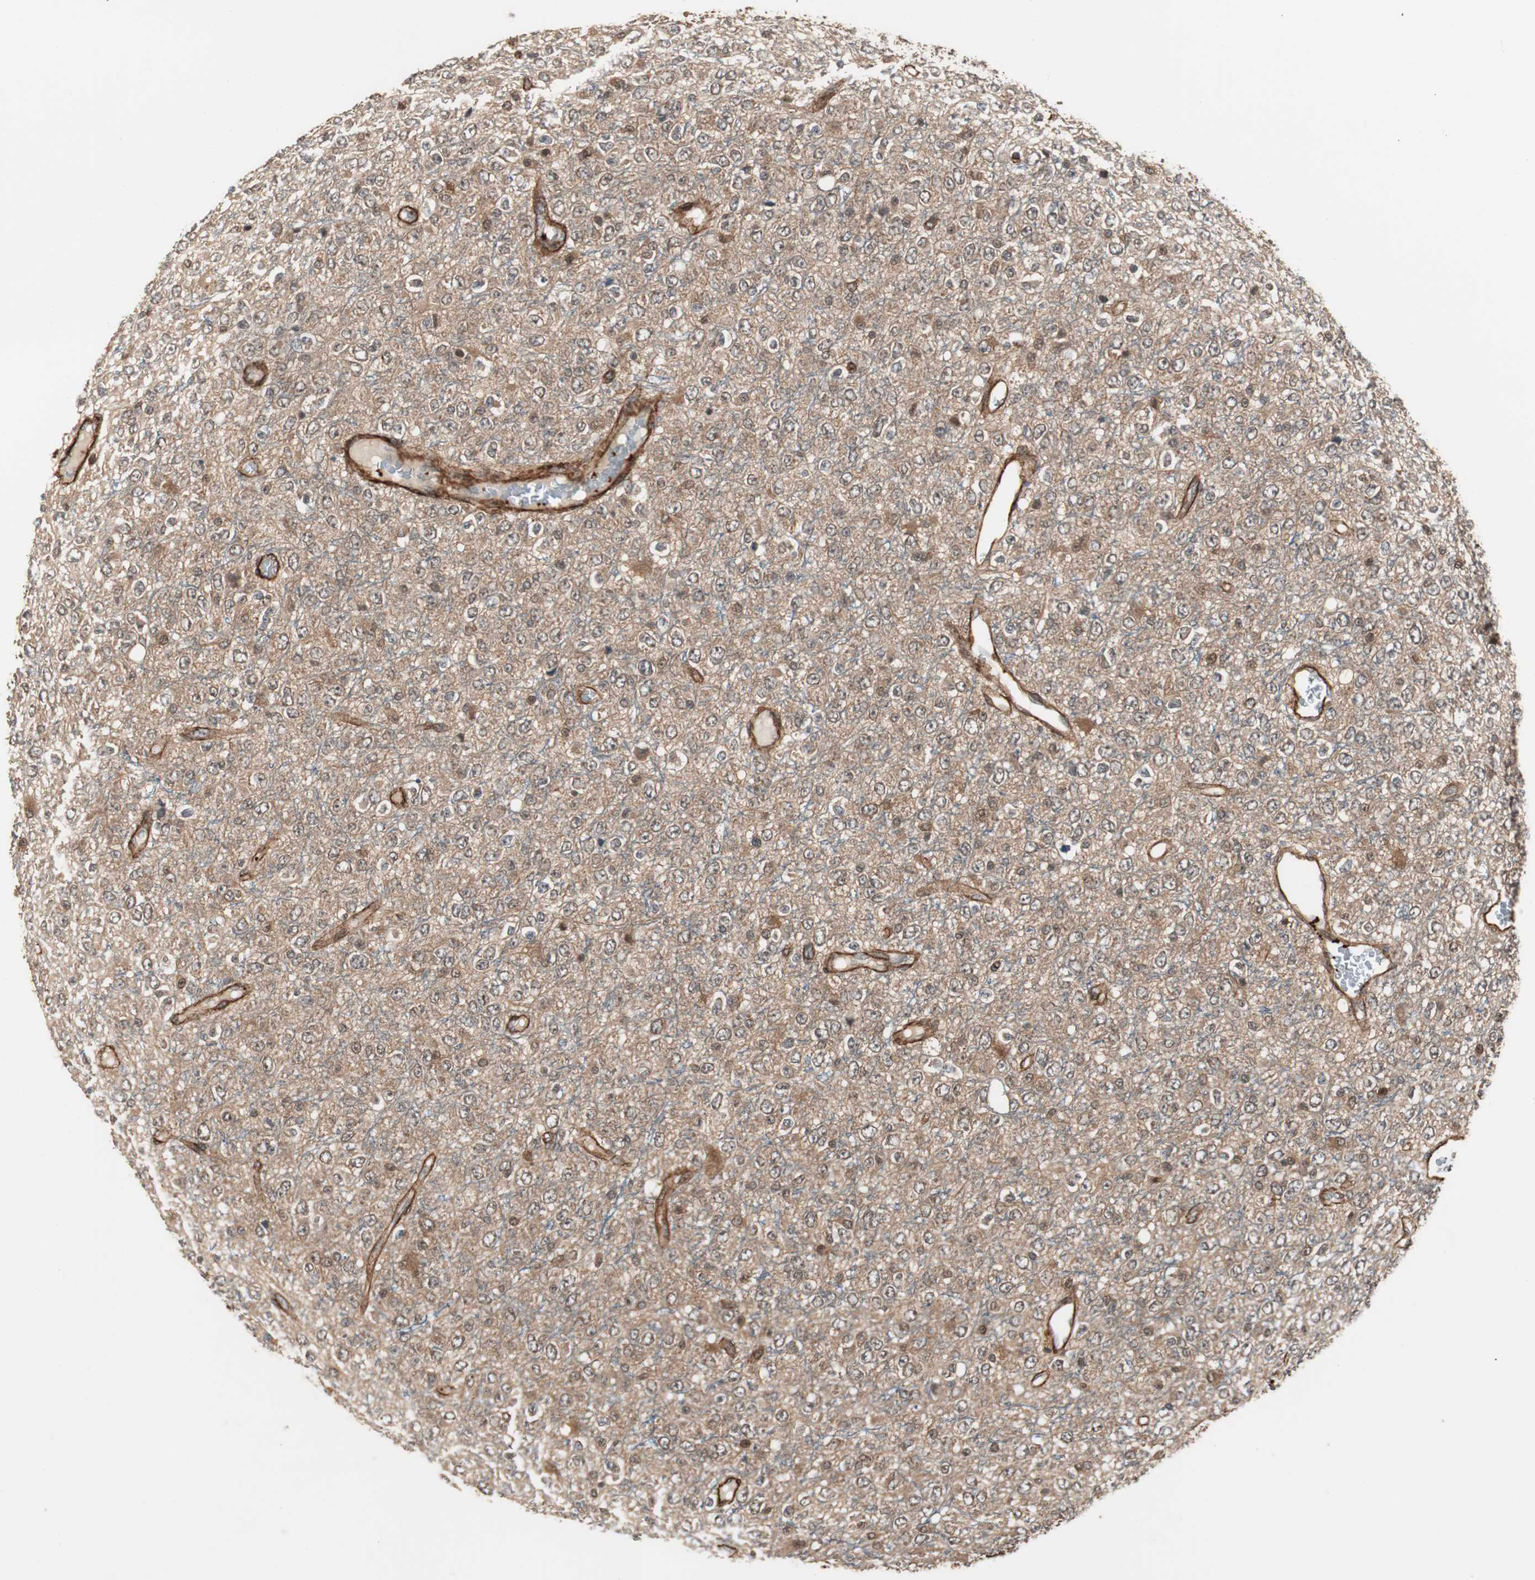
{"staining": {"intensity": "moderate", "quantity": ">75%", "location": "cytoplasmic/membranous"}, "tissue": "glioma", "cell_type": "Tumor cells", "image_type": "cancer", "snomed": [{"axis": "morphology", "description": "Glioma, malignant, High grade"}, {"axis": "topography", "description": "pancreas cauda"}], "caption": "Immunohistochemistry (IHC) of glioma reveals medium levels of moderate cytoplasmic/membranous positivity in about >75% of tumor cells.", "gene": "PTPN11", "patient": {"sex": "male", "age": 60}}